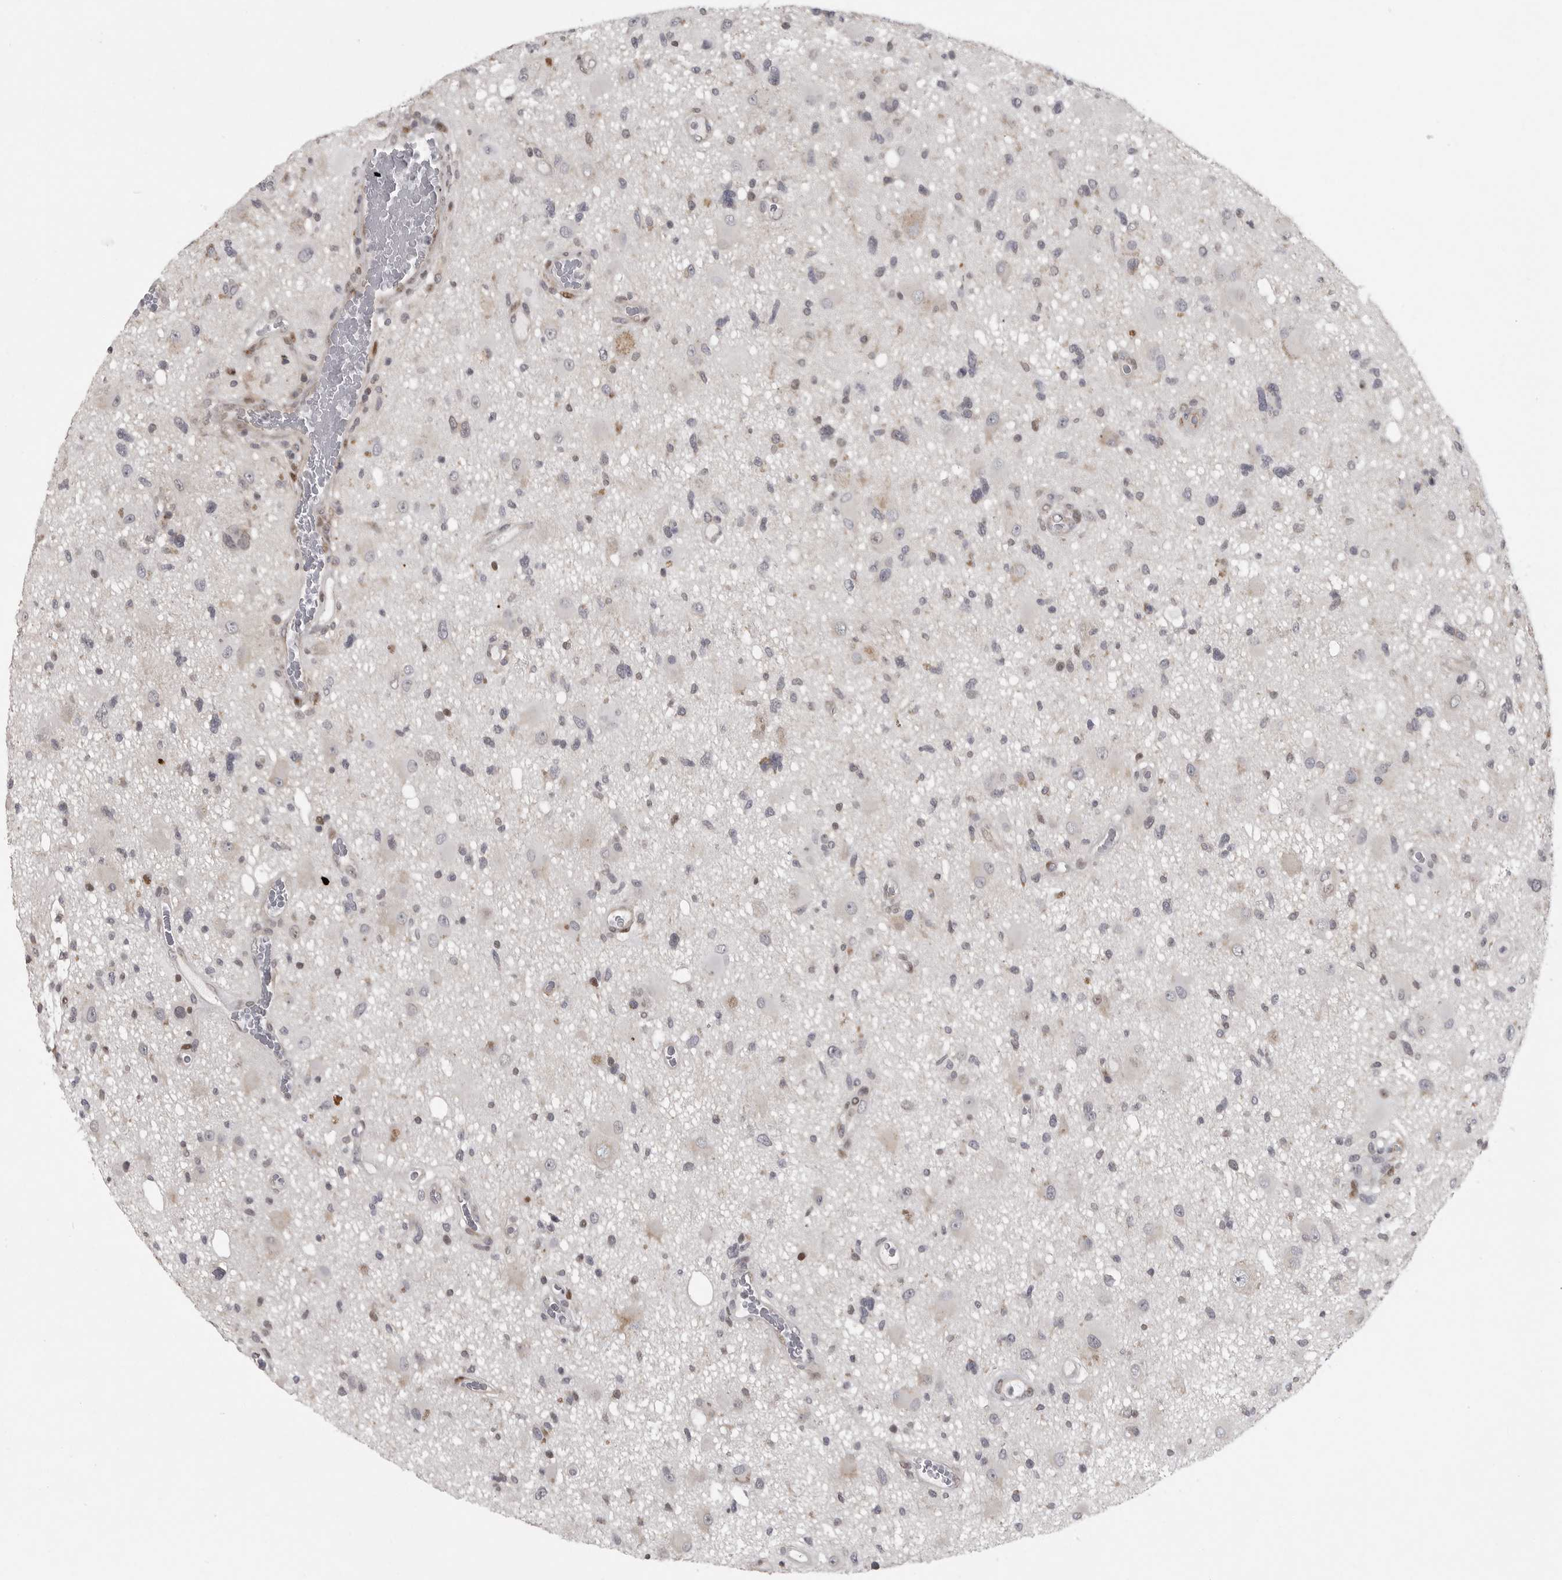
{"staining": {"intensity": "negative", "quantity": "none", "location": "none"}, "tissue": "glioma", "cell_type": "Tumor cells", "image_type": "cancer", "snomed": [{"axis": "morphology", "description": "Glioma, malignant, High grade"}, {"axis": "topography", "description": "Brain"}], "caption": "Malignant glioma (high-grade) stained for a protein using IHC displays no positivity tumor cells.", "gene": "POLE2", "patient": {"sex": "male", "age": 33}}